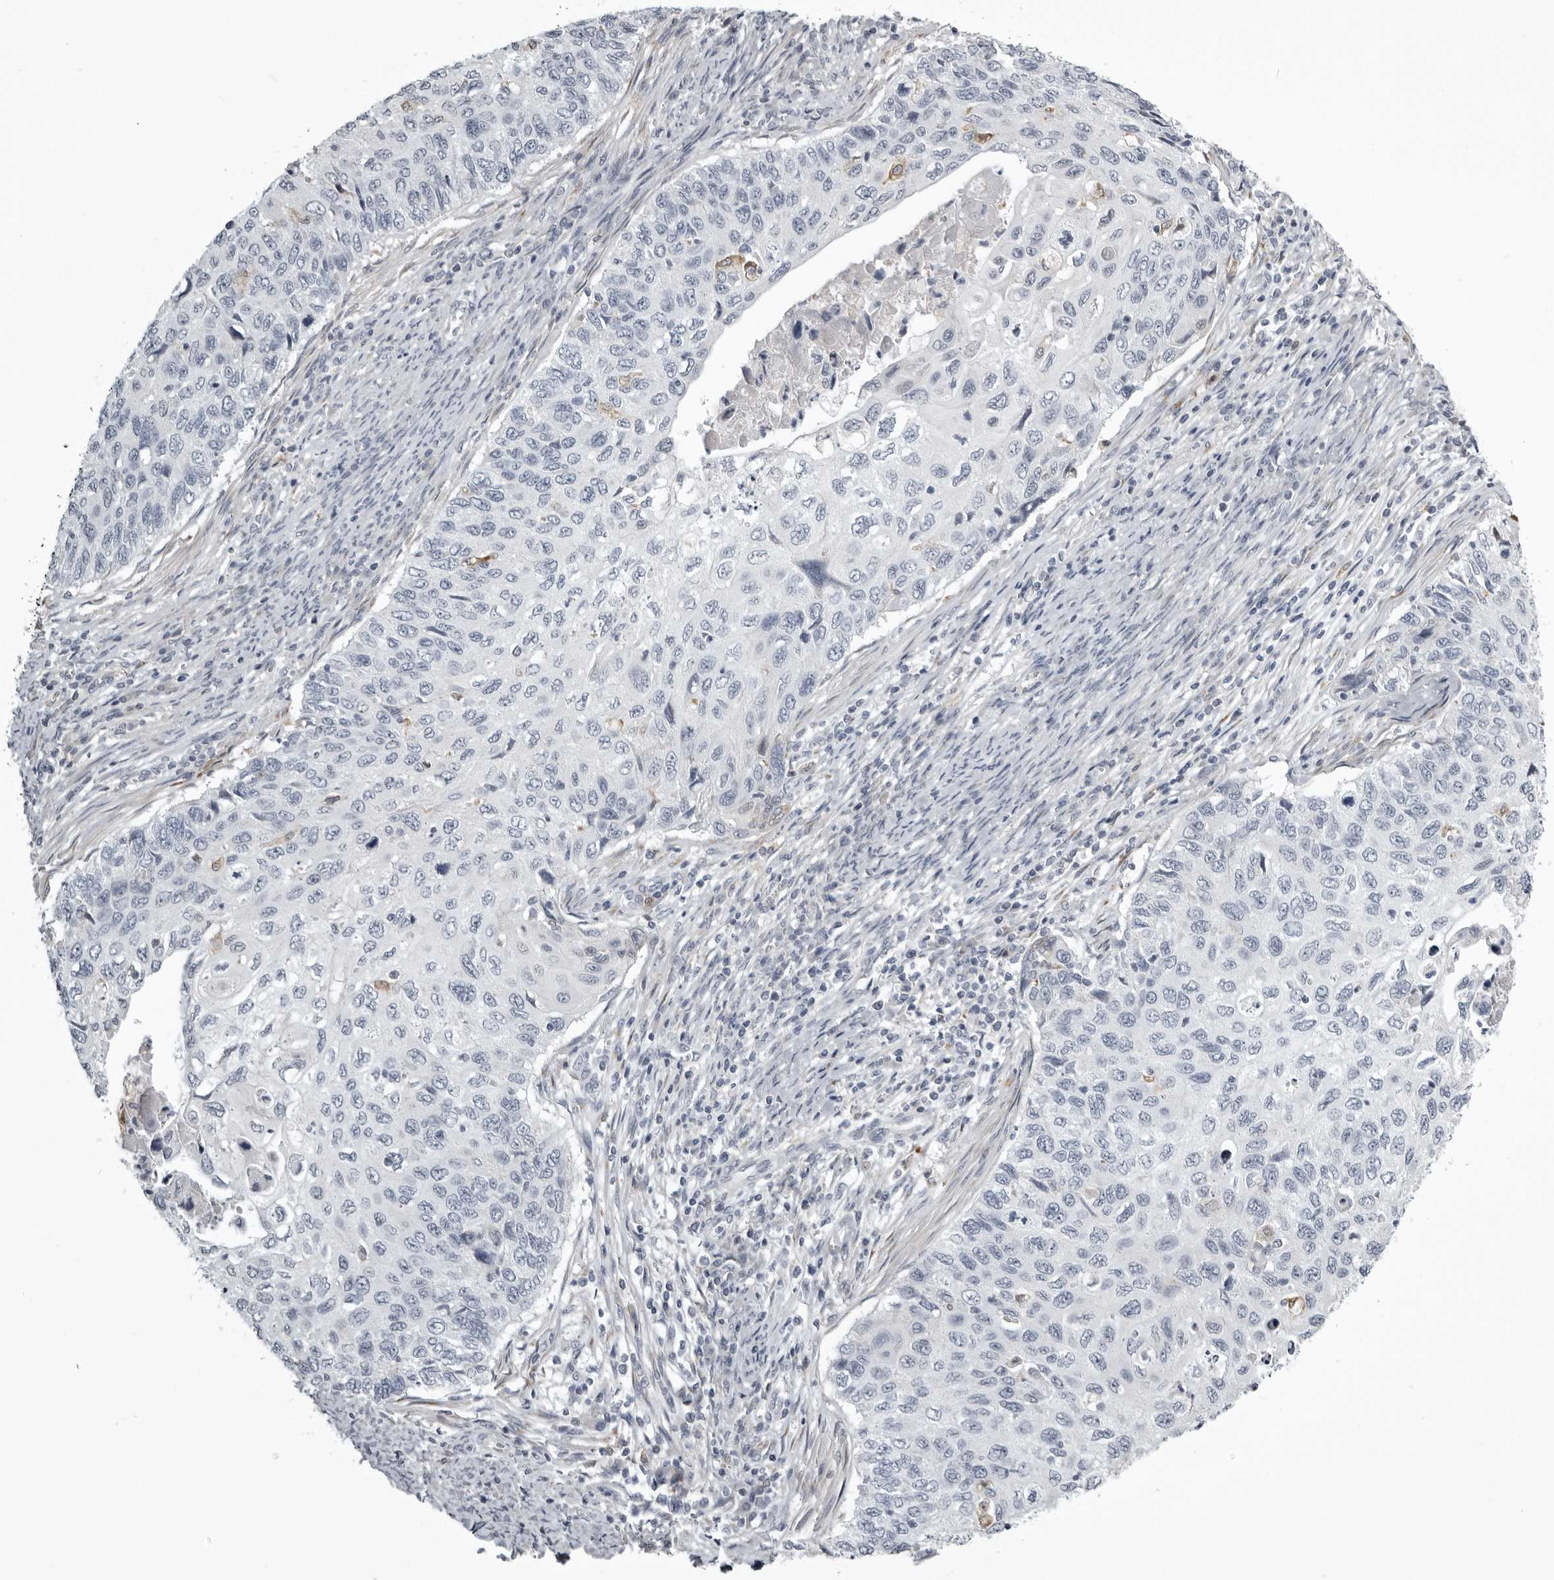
{"staining": {"intensity": "negative", "quantity": "none", "location": "none"}, "tissue": "cervical cancer", "cell_type": "Tumor cells", "image_type": "cancer", "snomed": [{"axis": "morphology", "description": "Squamous cell carcinoma, NOS"}, {"axis": "topography", "description": "Cervix"}], "caption": "DAB immunohistochemical staining of human cervical squamous cell carcinoma demonstrates no significant expression in tumor cells.", "gene": "NCEH1", "patient": {"sex": "female", "age": 70}}